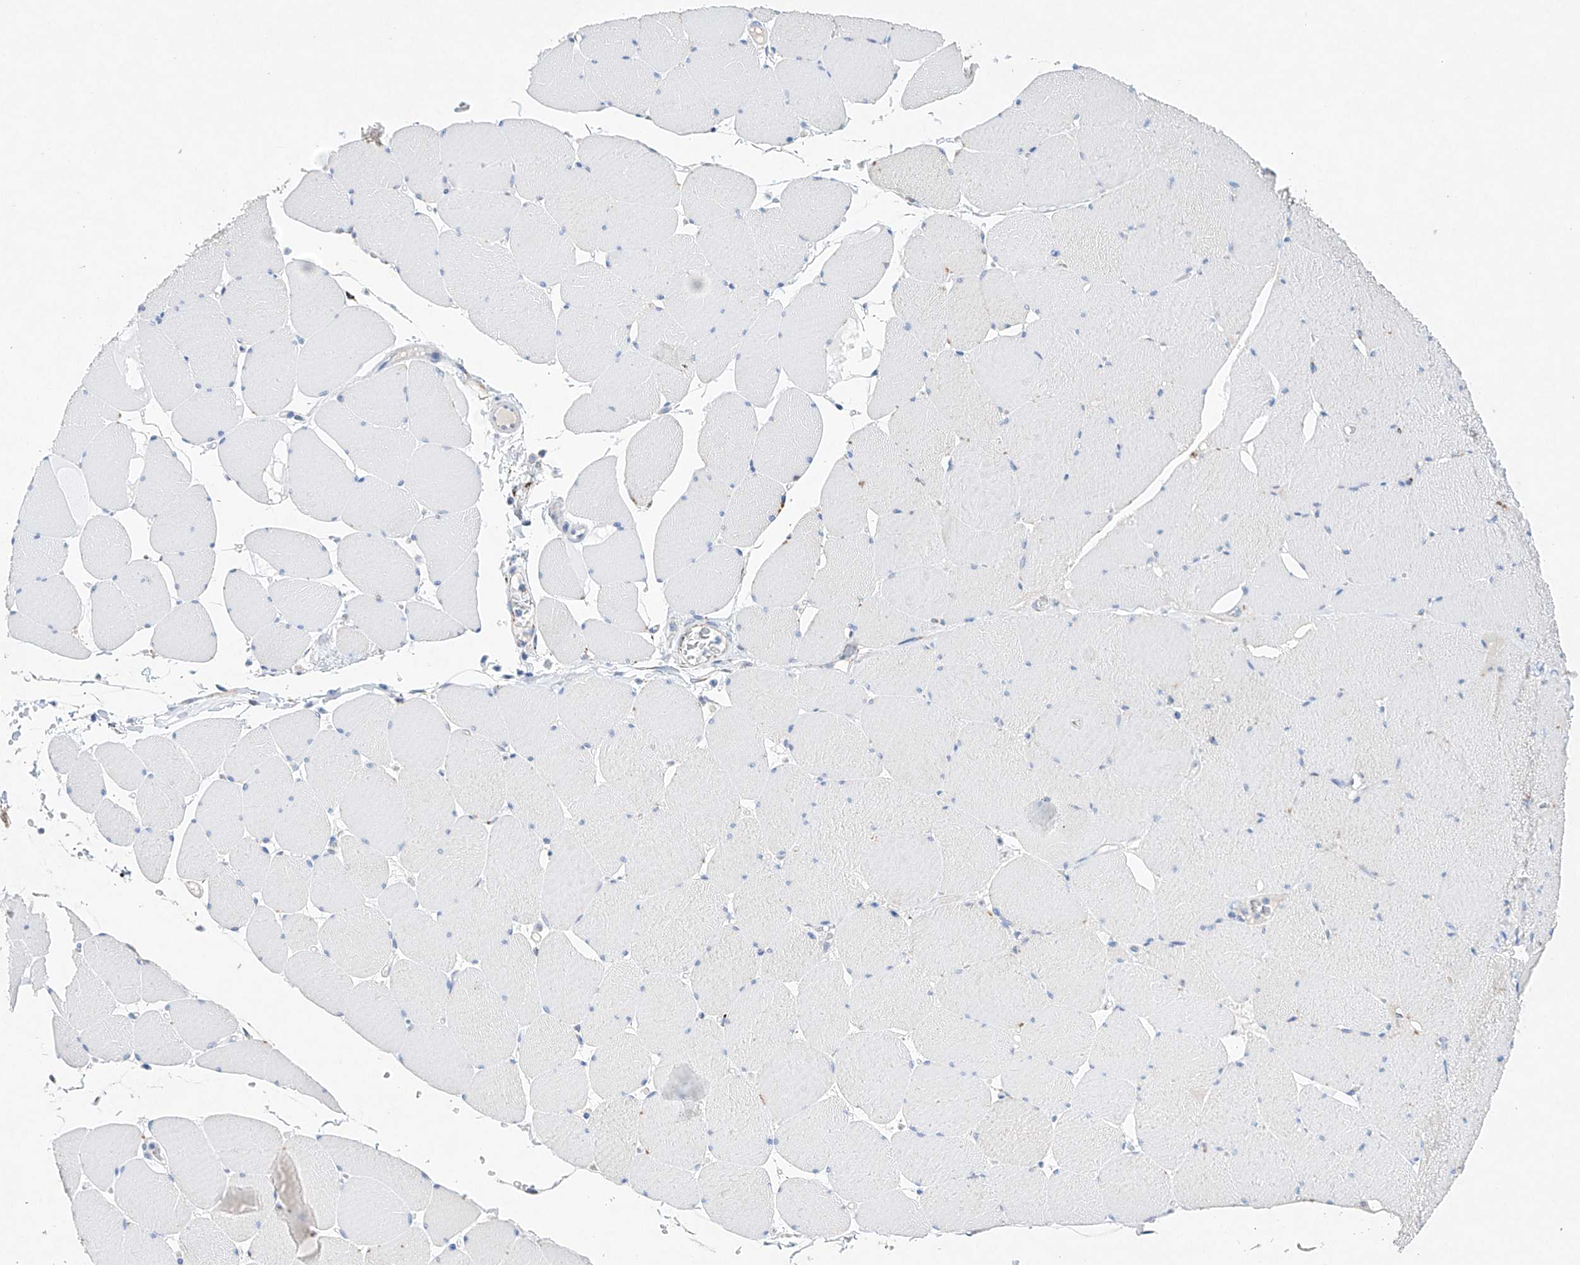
{"staining": {"intensity": "weak", "quantity": "<25%", "location": "cytoplasmic/membranous"}, "tissue": "skeletal muscle", "cell_type": "Myocytes", "image_type": "normal", "snomed": [{"axis": "morphology", "description": "Normal tissue, NOS"}, {"axis": "topography", "description": "Skeletal muscle"}, {"axis": "topography", "description": "Head-Neck"}], "caption": "IHC micrograph of unremarkable skeletal muscle stained for a protein (brown), which exhibits no expression in myocytes.", "gene": "NRROS", "patient": {"sex": "male", "age": 66}}